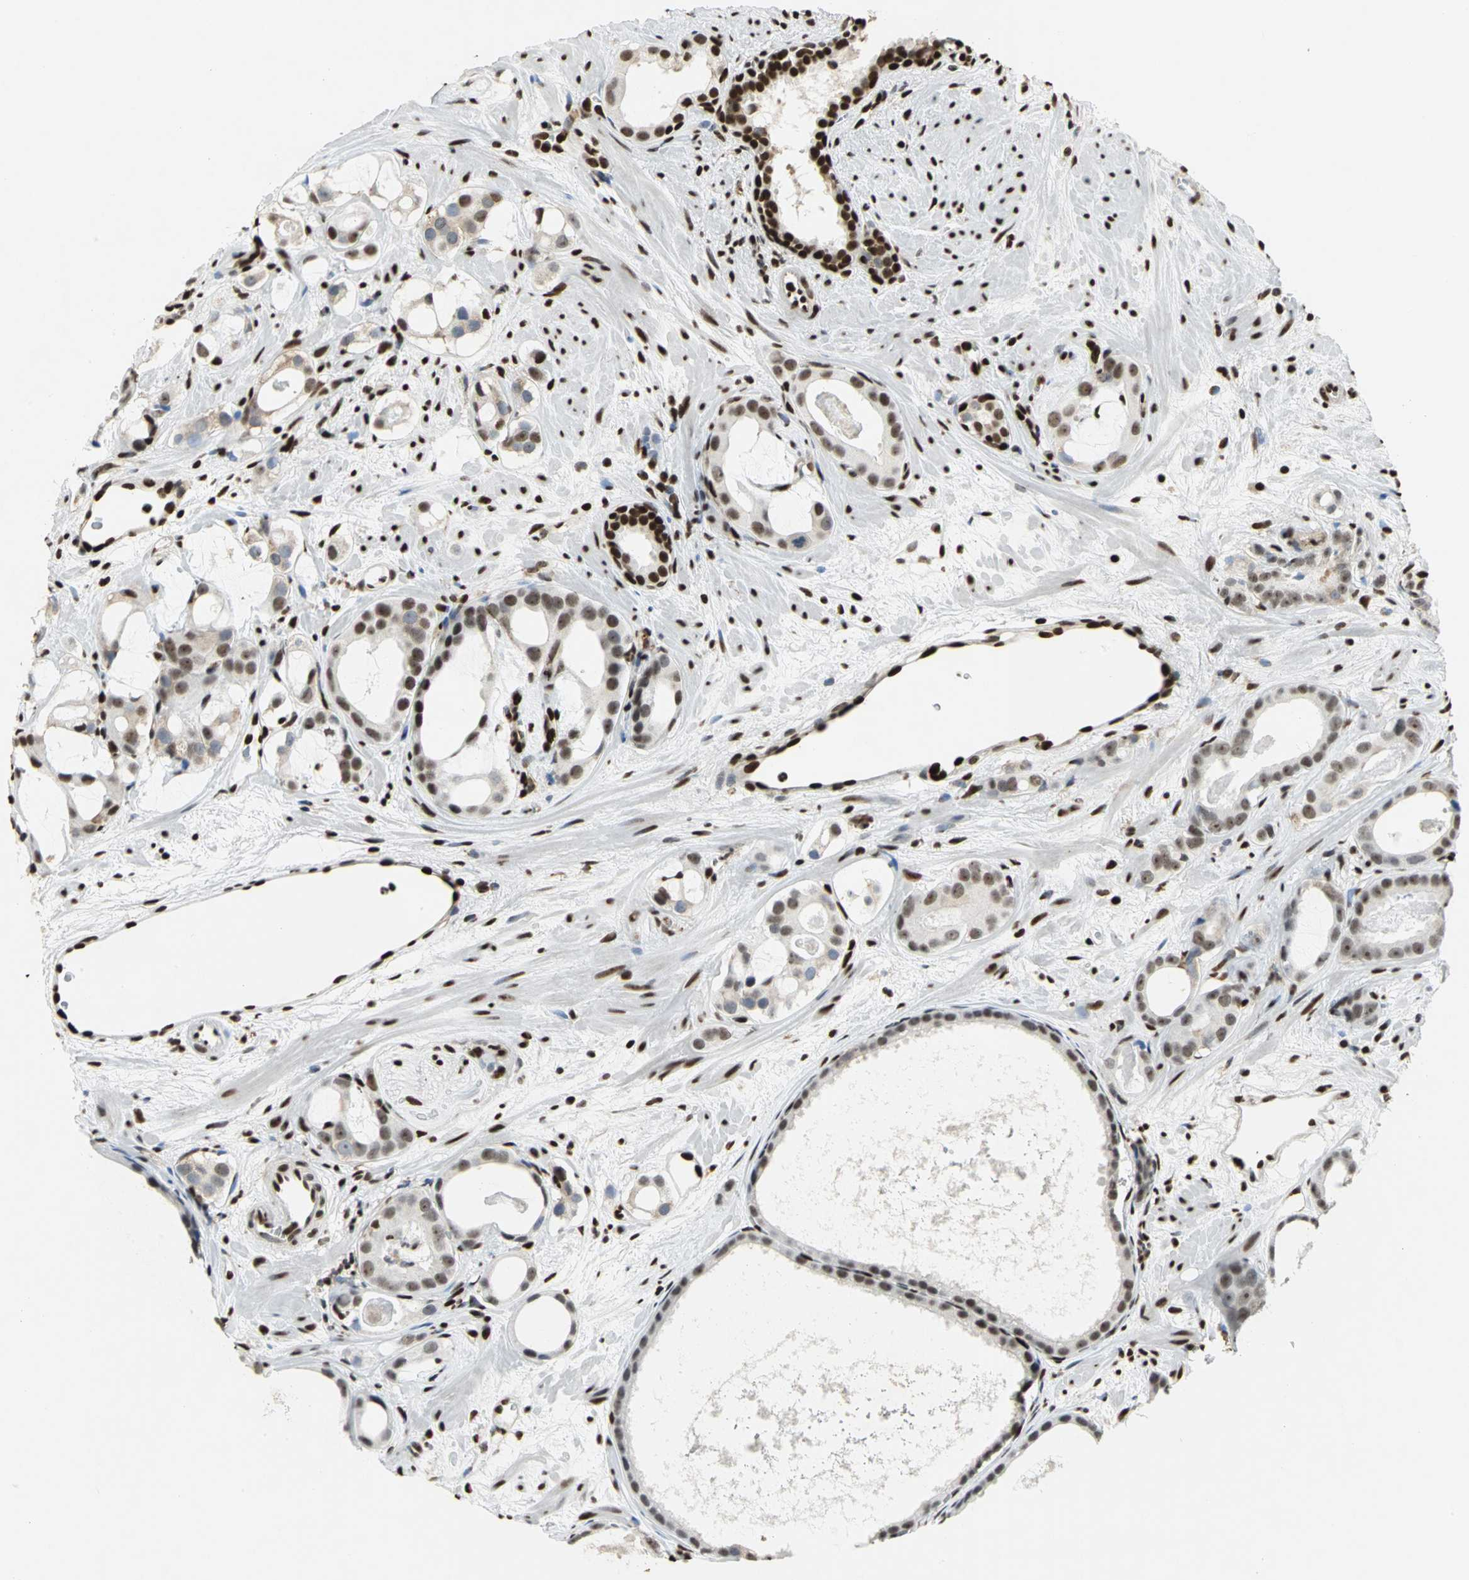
{"staining": {"intensity": "moderate", "quantity": "25%-75%", "location": "cytoplasmic/membranous,nuclear"}, "tissue": "prostate cancer", "cell_type": "Tumor cells", "image_type": "cancer", "snomed": [{"axis": "morphology", "description": "Adenocarcinoma, Low grade"}, {"axis": "topography", "description": "Prostate"}], "caption": "Immunohistochemistry (IHC) of human prostate cancer displays medium levels of moderate cytoplasmic/membranous and nuclear staining in approximately 25%-75% of tumor cells. The staining is performed using DAB brown chromogen to label protein expression. The nuclei are counter-stained blue using hematoxylin.", "gene": "HMGB1", "patient": {"sex": "male", "age": 57}}